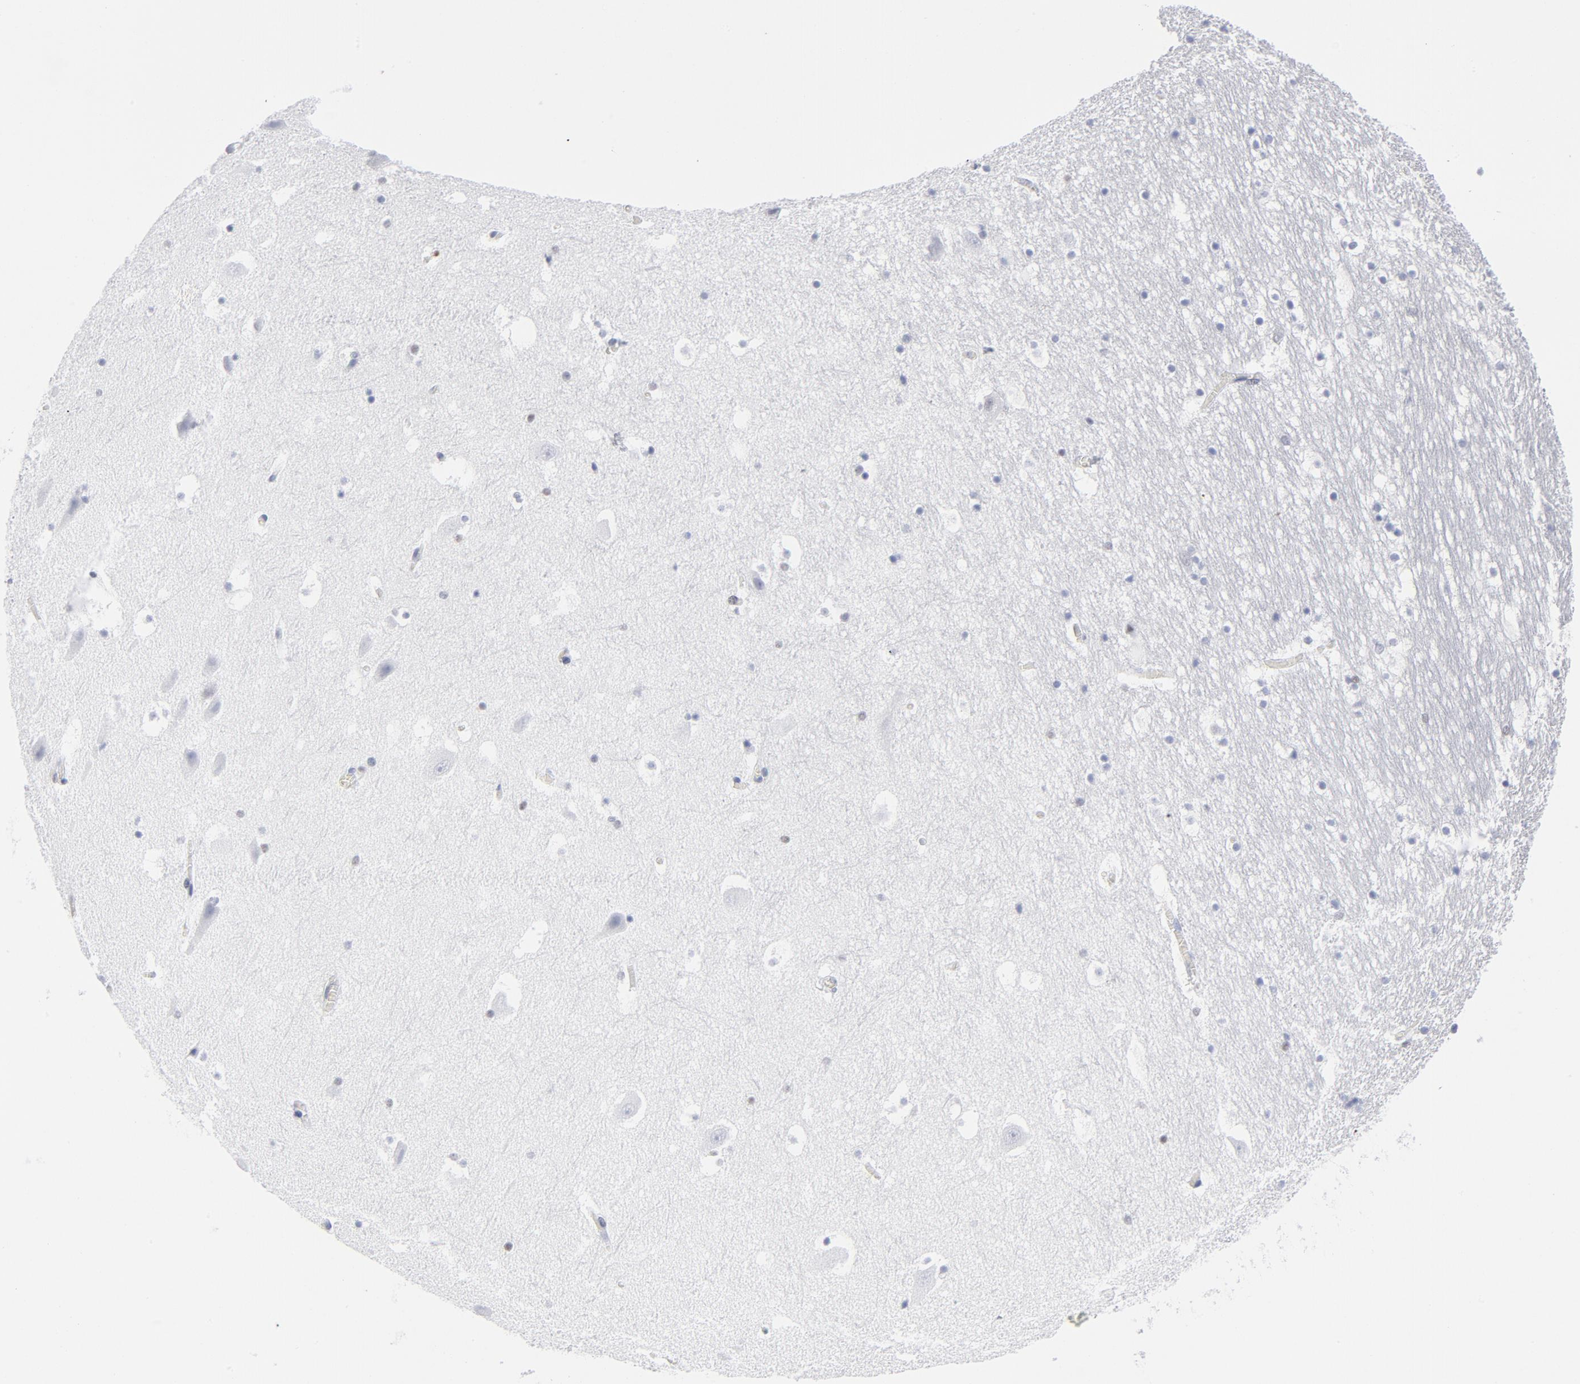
{"staining": {"intensity": "negative", "quantity": "none", "location": "none"}, "tissue": "hippocampus", "cell_type": "Glial cells", "image_type": "normal", "snomed": [{"axis": "morphology", "description": "Normal tissue, NOS"}, {"axis": "topography", "description": "Hippocampus"}], "caption": "Micrograph shows no significant protein expression in glial cells of benign hippocampus. (DAB IHC, high magnification).", "gene": "CD2", "patient": {"sex": "male", "age": 45}}